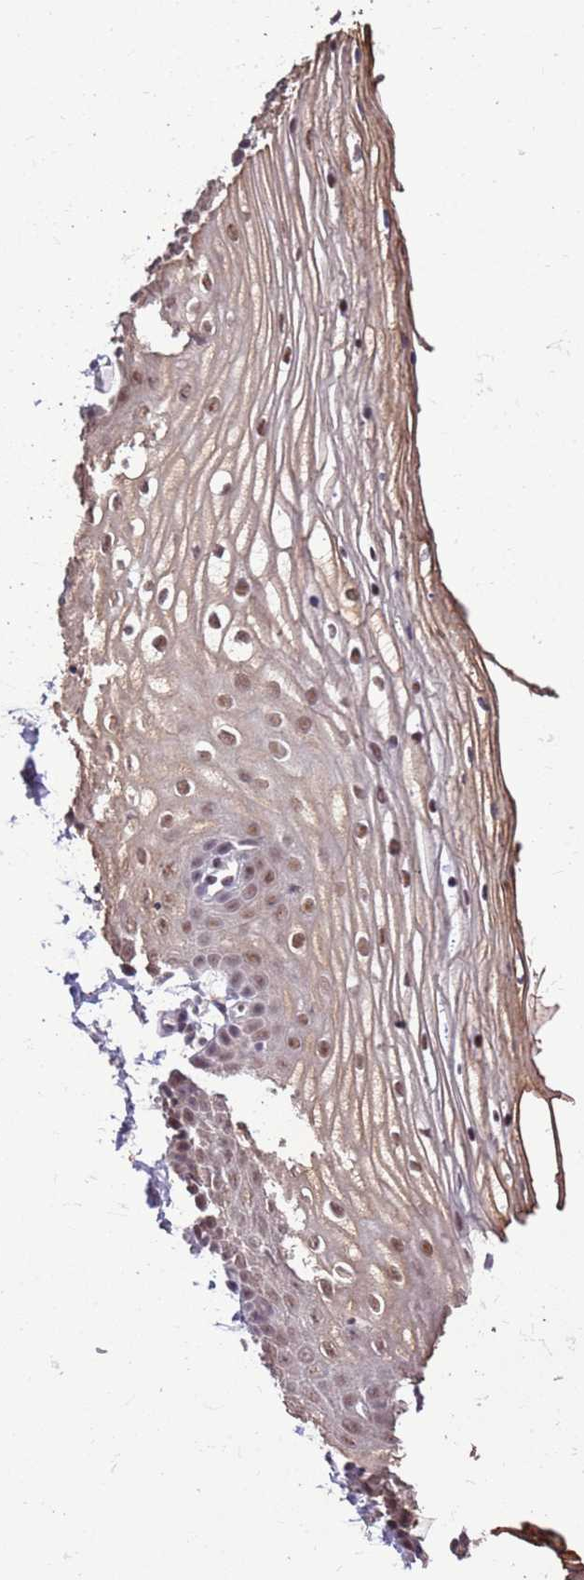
{"staining": {"intensity": "moderate", "quantity": ">75%", "location": "nuclear"}, "tissue": "vagina", "cell_type": "Squamous epithelial cells", "image_type": "normal", "snomed": [{"axis": "morphology", "description": "Normal tissue, NOS"}, {"axis": "topography", "description": "Vagina"}], "caption": "Squamous epithelial cells exhibit medium levels of moderate nuclear expression in approximately >75% of cells in benign vagina.", "gene": "AKAP8L", "patient": {"sex": "female", "age": 68}}